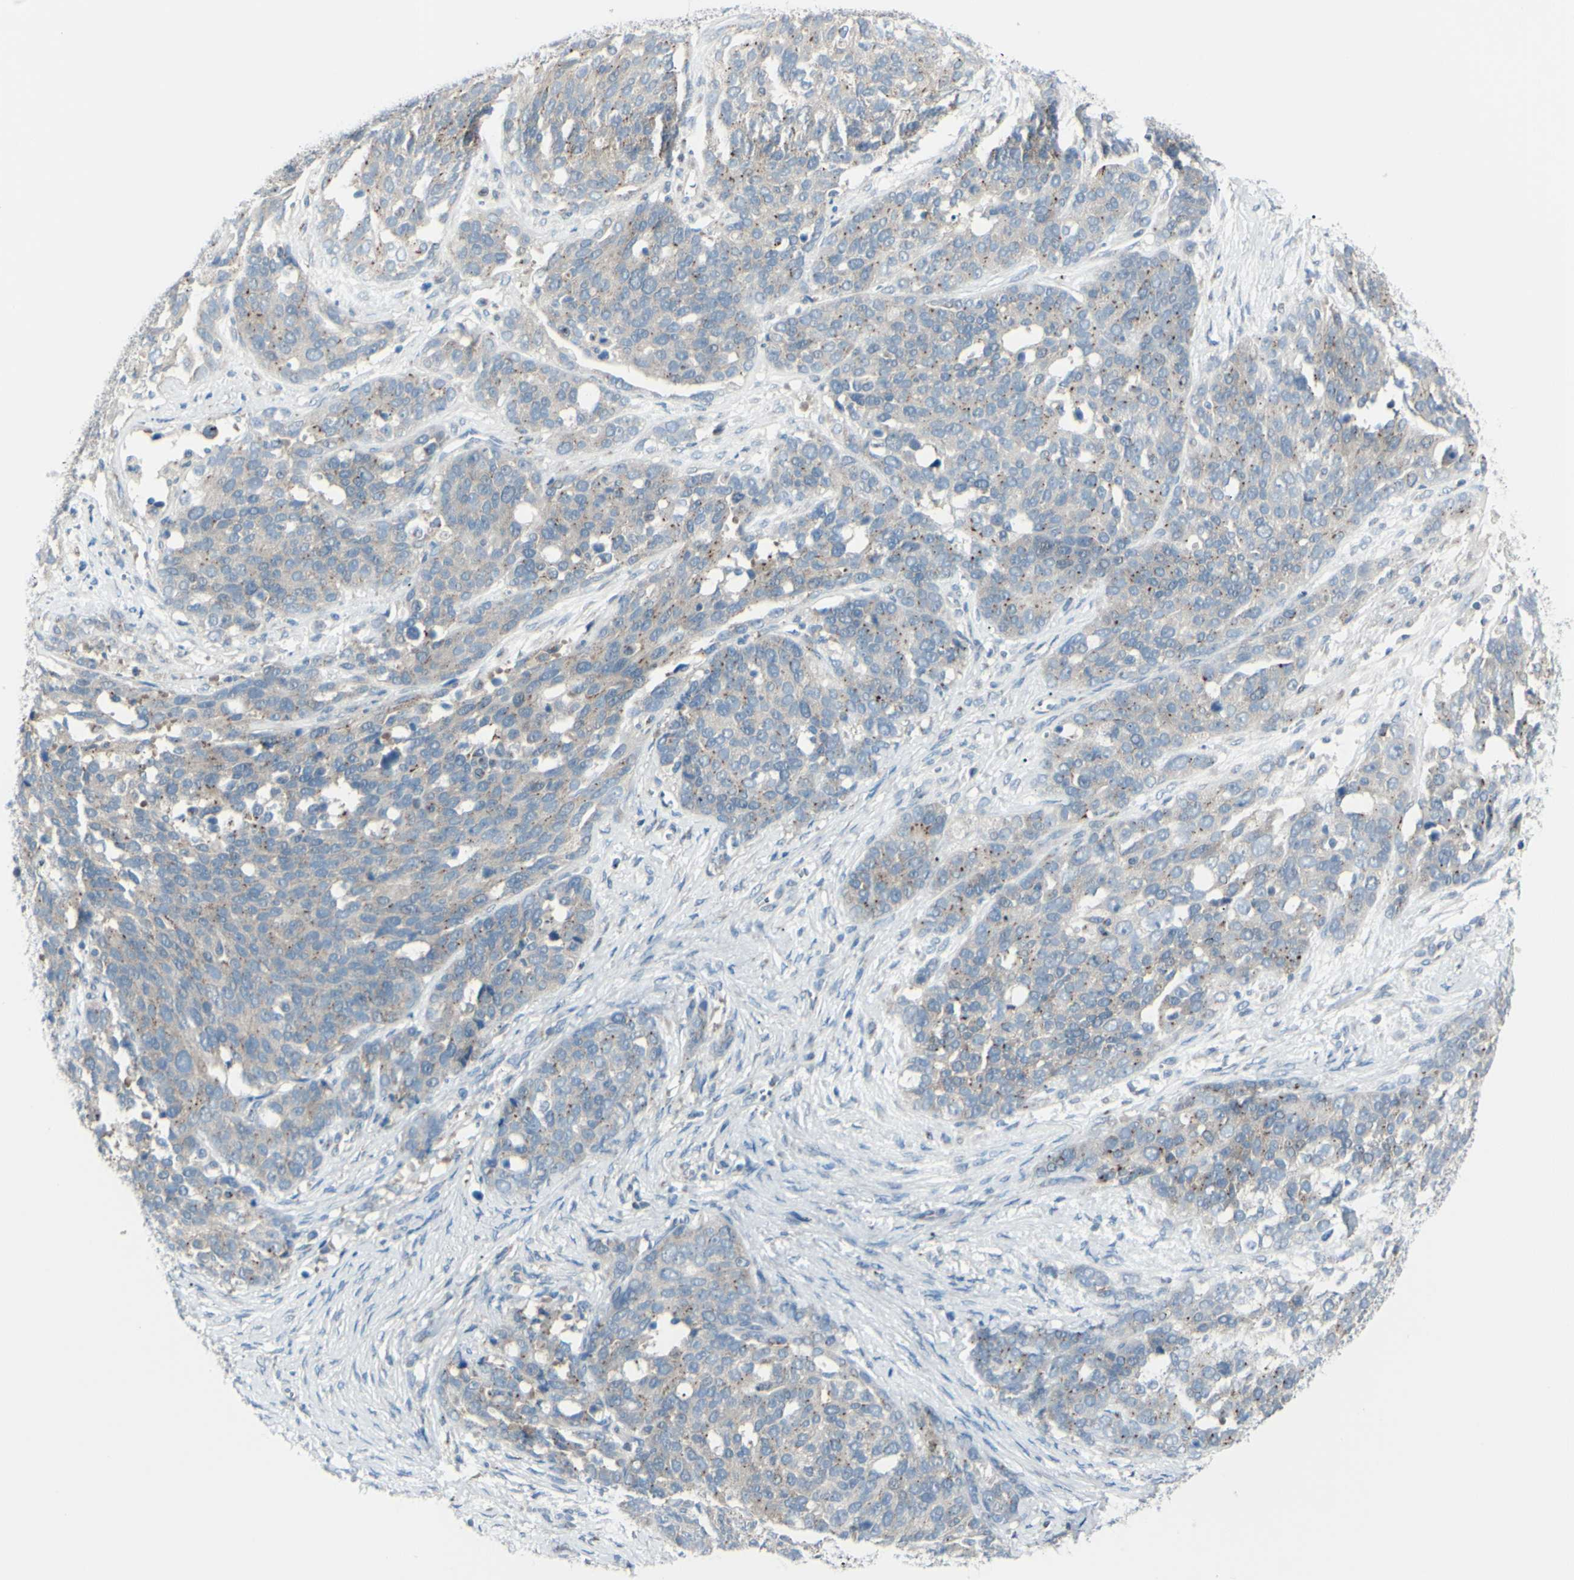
{"staining": {"intensity": "weak", "quantity": "25%-75%", "location": "cytoplasmic/membranous"}, "tissue": "ovarian cancer", "cell_type": "Tumor cells", "image_type": "cancer", "snomed": [{"axis": "morphology", "description": "Cystadenocarcinoma, serous, NOS"}, {"axis": "topography", "description": "Ovary"}], "caption": "Immunohistochemical staining of human ovarian cancer (serous cystadenocarcinoma) exhibits low levels of weak cytoplasmic/membranous protein positivity in about 25%-75% of tumor cells.", "gene": "B4GALT1", "patient": {"sex": "female", "age": 44}}